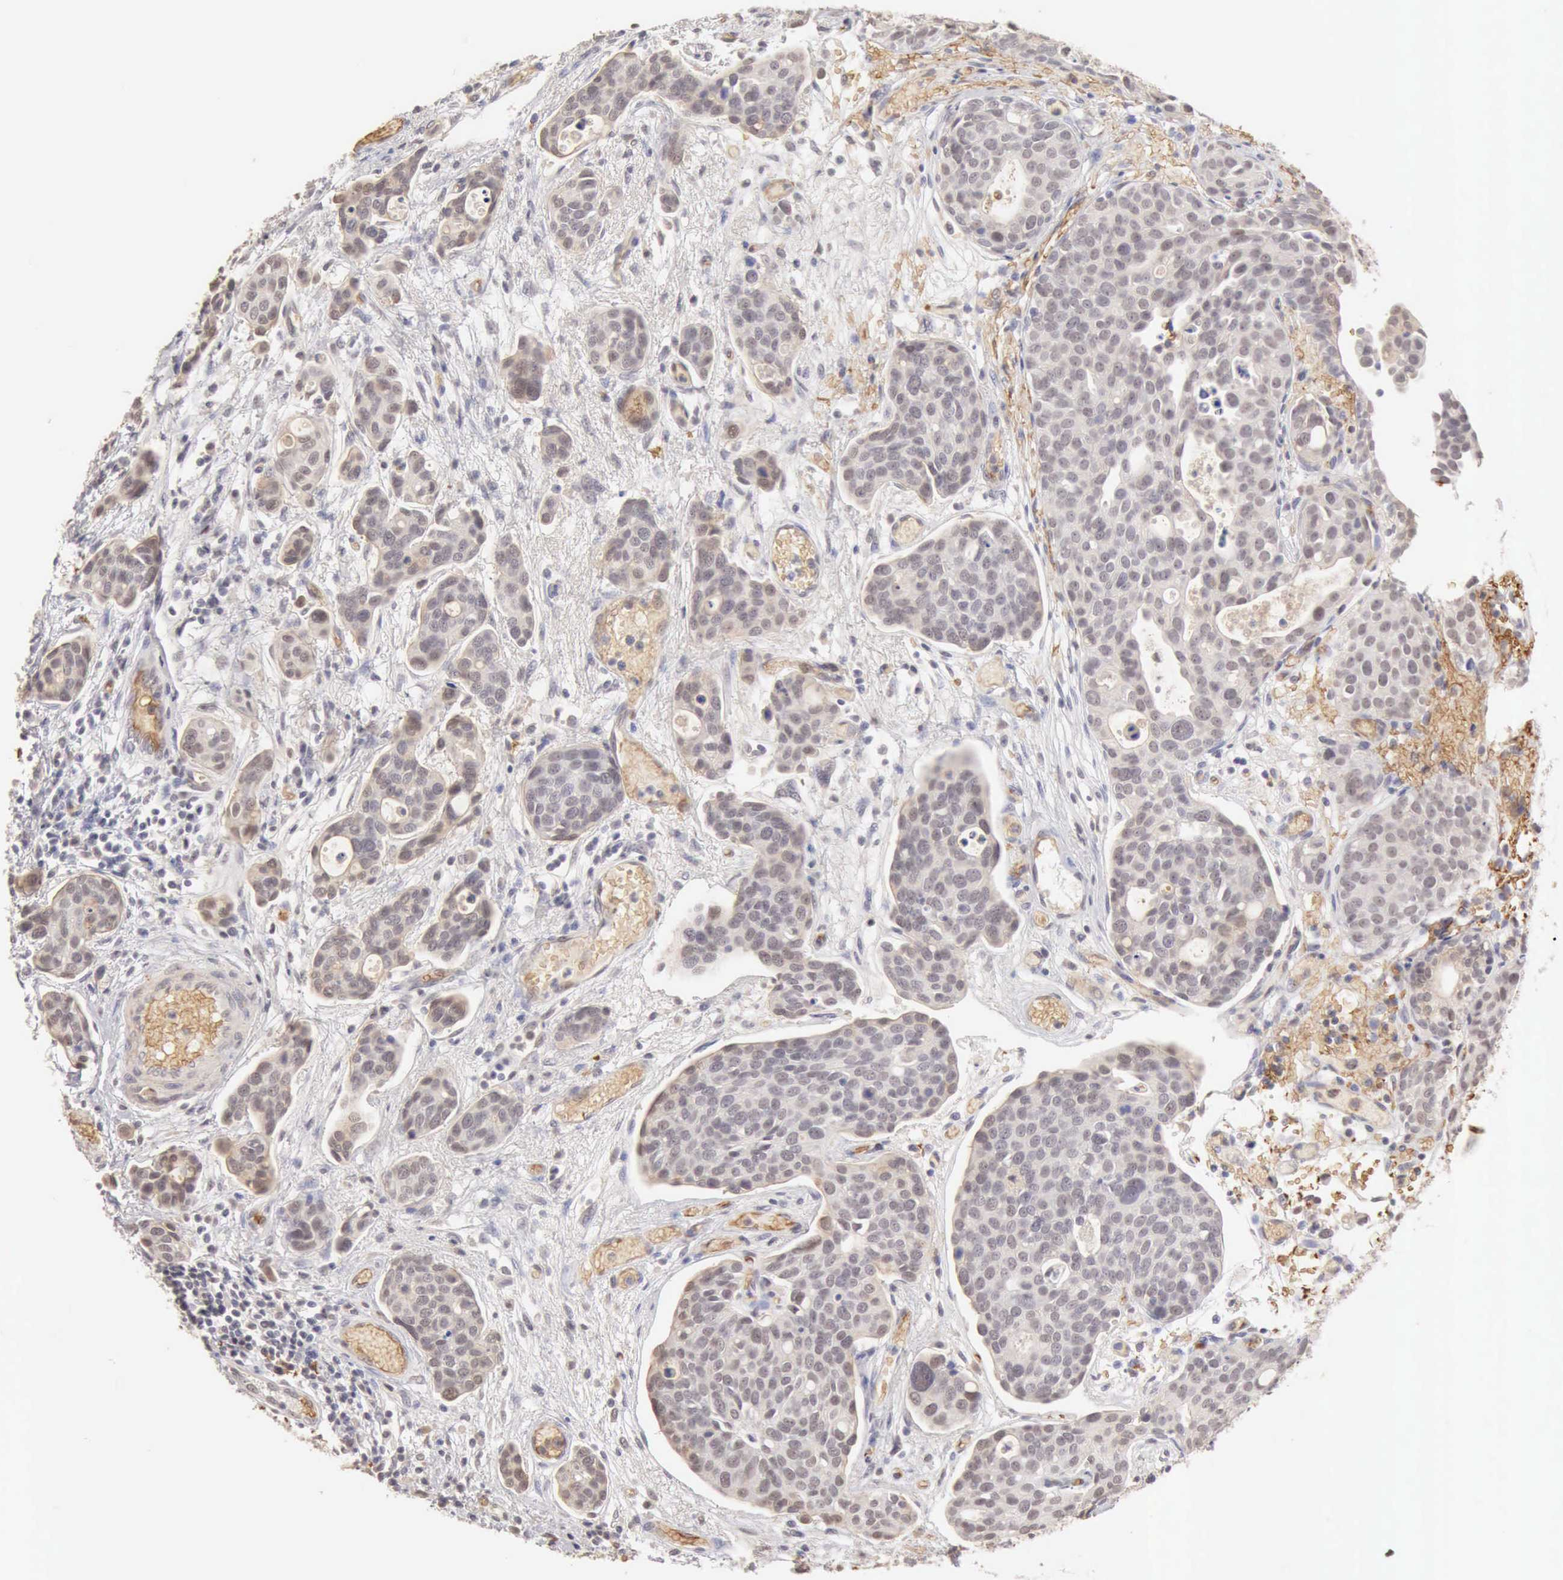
{"staining": {"intensity": "weak", "quantity": "<25%", "location": "nuclear"}, "tissue": "urothelial cancer", "cell_type": "Tumor cells", "image_type": "cancer", "snomed": [{"axis": "morphology", "description": "Urothelial carcinoma, High grade"}, {"axis": "topography", "description": "Urinary bladder"}], "caption": "This is an immunohistochemistry micrograph of human high-grade urothelial carcinoma. There is no positivity in tumor cells.", "gene": "CFI", "patient": {"sex": "male", "age": 78}}